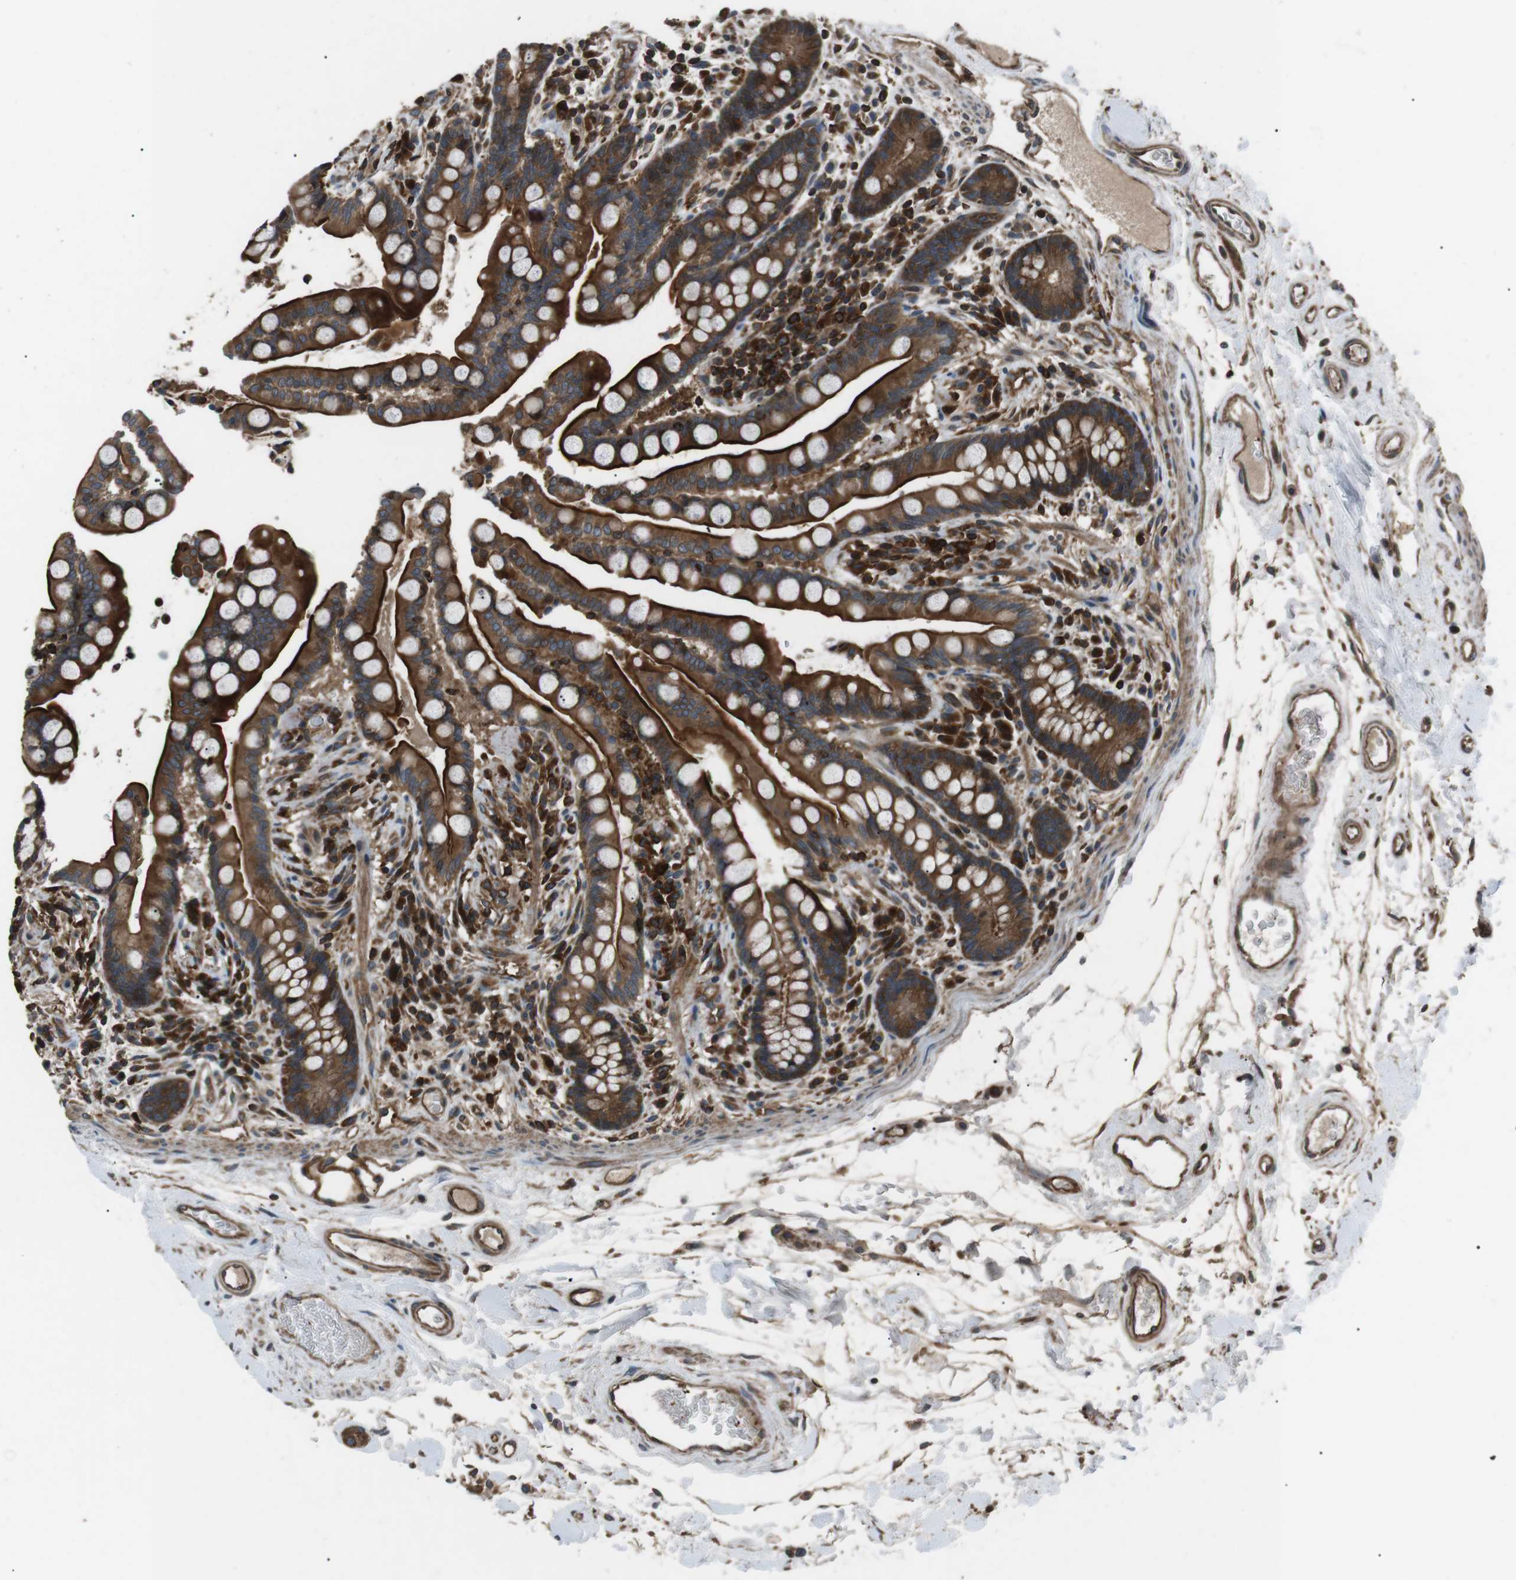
{"staining": {"intensity": "moderate", "quantity": ">75%", "location": "cytoplasmic/membranous"}, "tissue": "colon", "cell_type": "Endothelial cells", "image_type": "normal", "snomed": [{"axis": "morphology", "description": "Normal tissue, NOS"}, {"axis": "topography", "description": "Colon"}], "caption": "Colon stained for a protein (brown) reveals moderate cytoplasmic/membranous positive positivity in approximately >75% of endothelial cells.", "gene": "GPR161", "patient": {"sex": "male", "age": 73}}